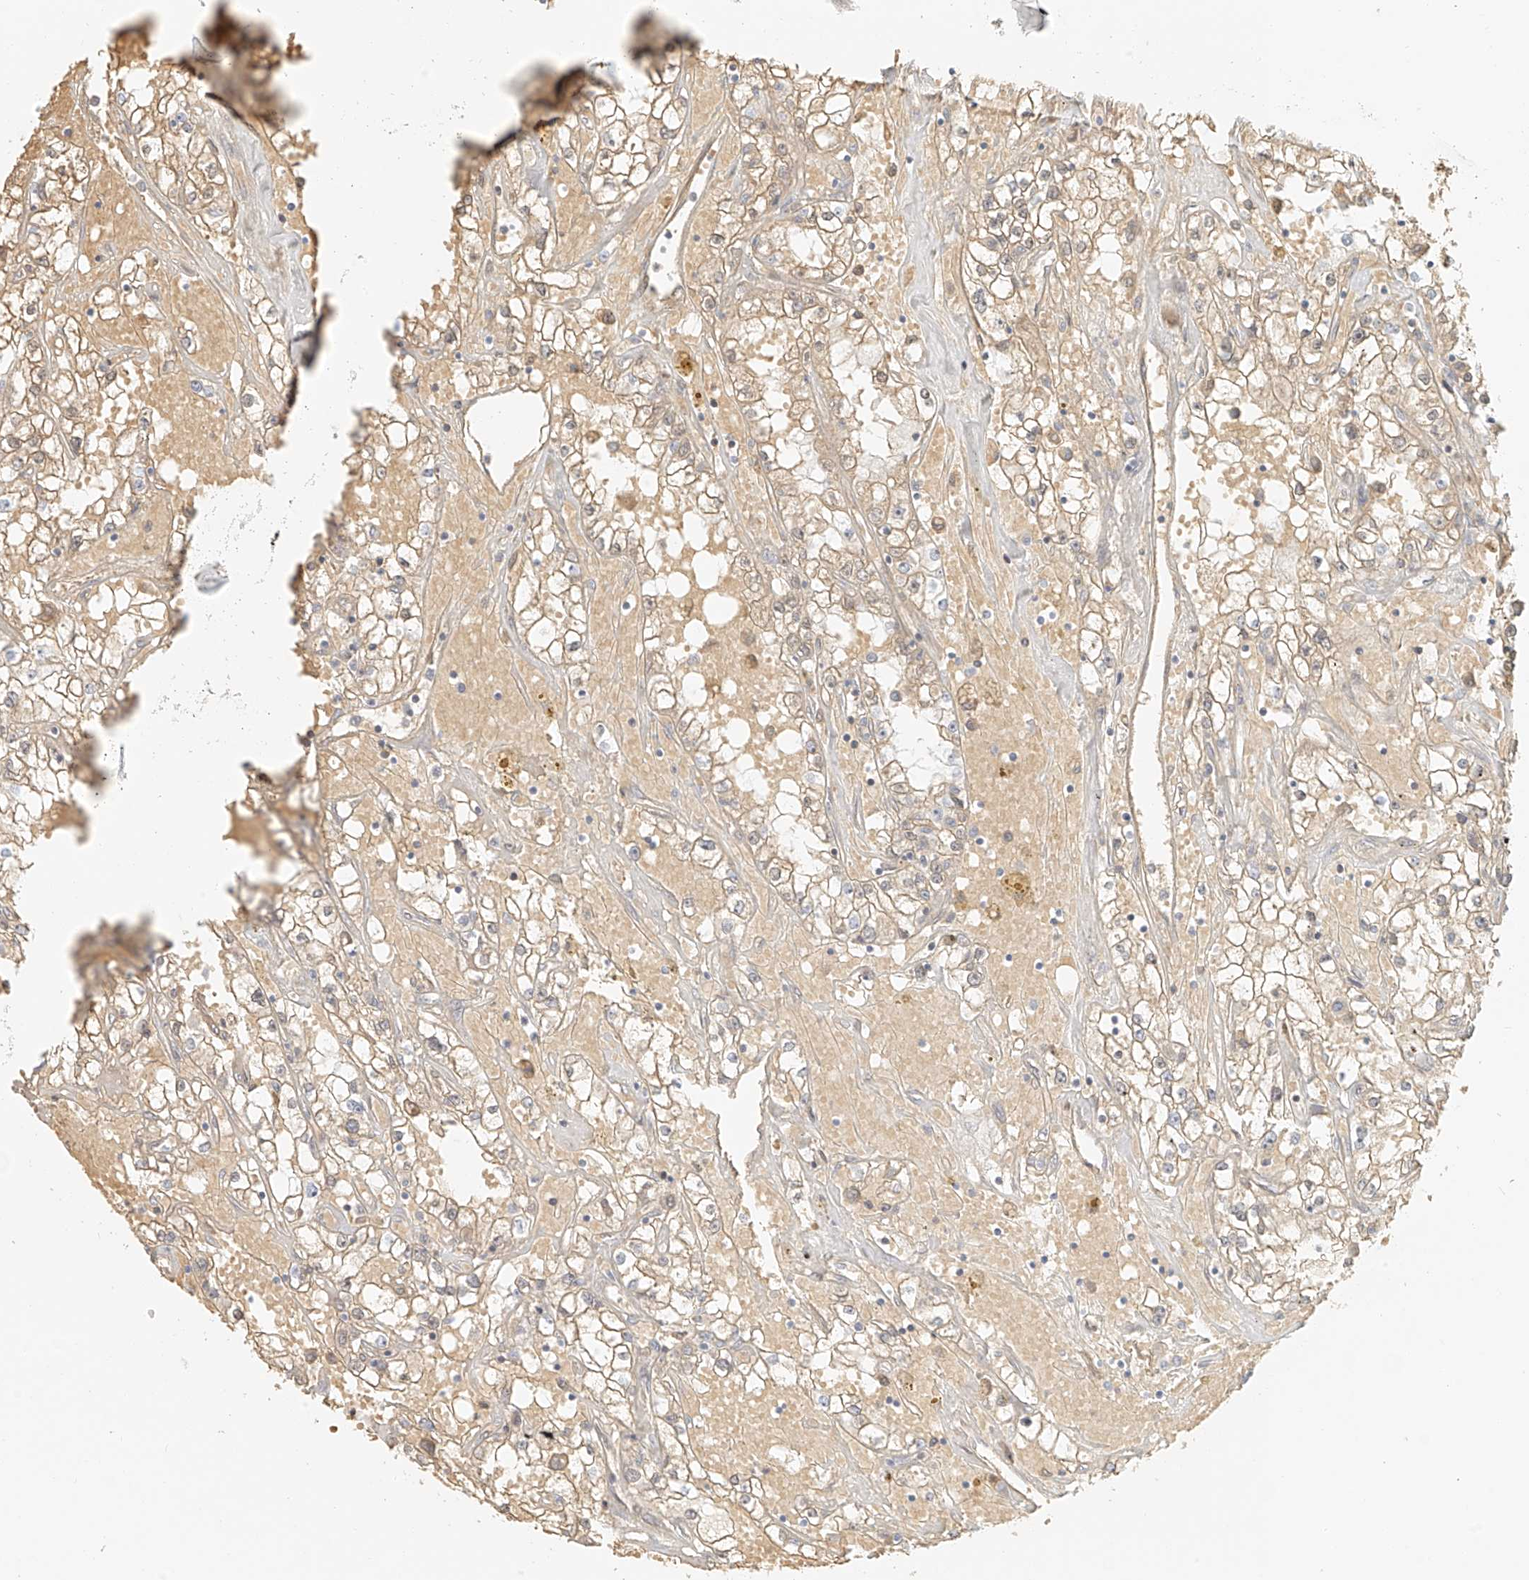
{"staining": {"intensity": "weak", "quantity": ">75%", "location": "cytoplasmic/membranous"}, "tissue": "renal cancer", "cell_type": "Tumor cells", "image_type": "cancer", "snomed": [{"axis": "morphology", "description": "Adenocarcinoma, NOS"}, {"axis": "topography", "description": "Kidney"}], "caption": "Immunohistochemical staining of adenocarcinoma (renal) reveals weak cytoplasmic/membranous protein positivity in about >75% of tumor cells.", "gene": "UPK1B", "patient": {"sex": "male", "age": 56}}